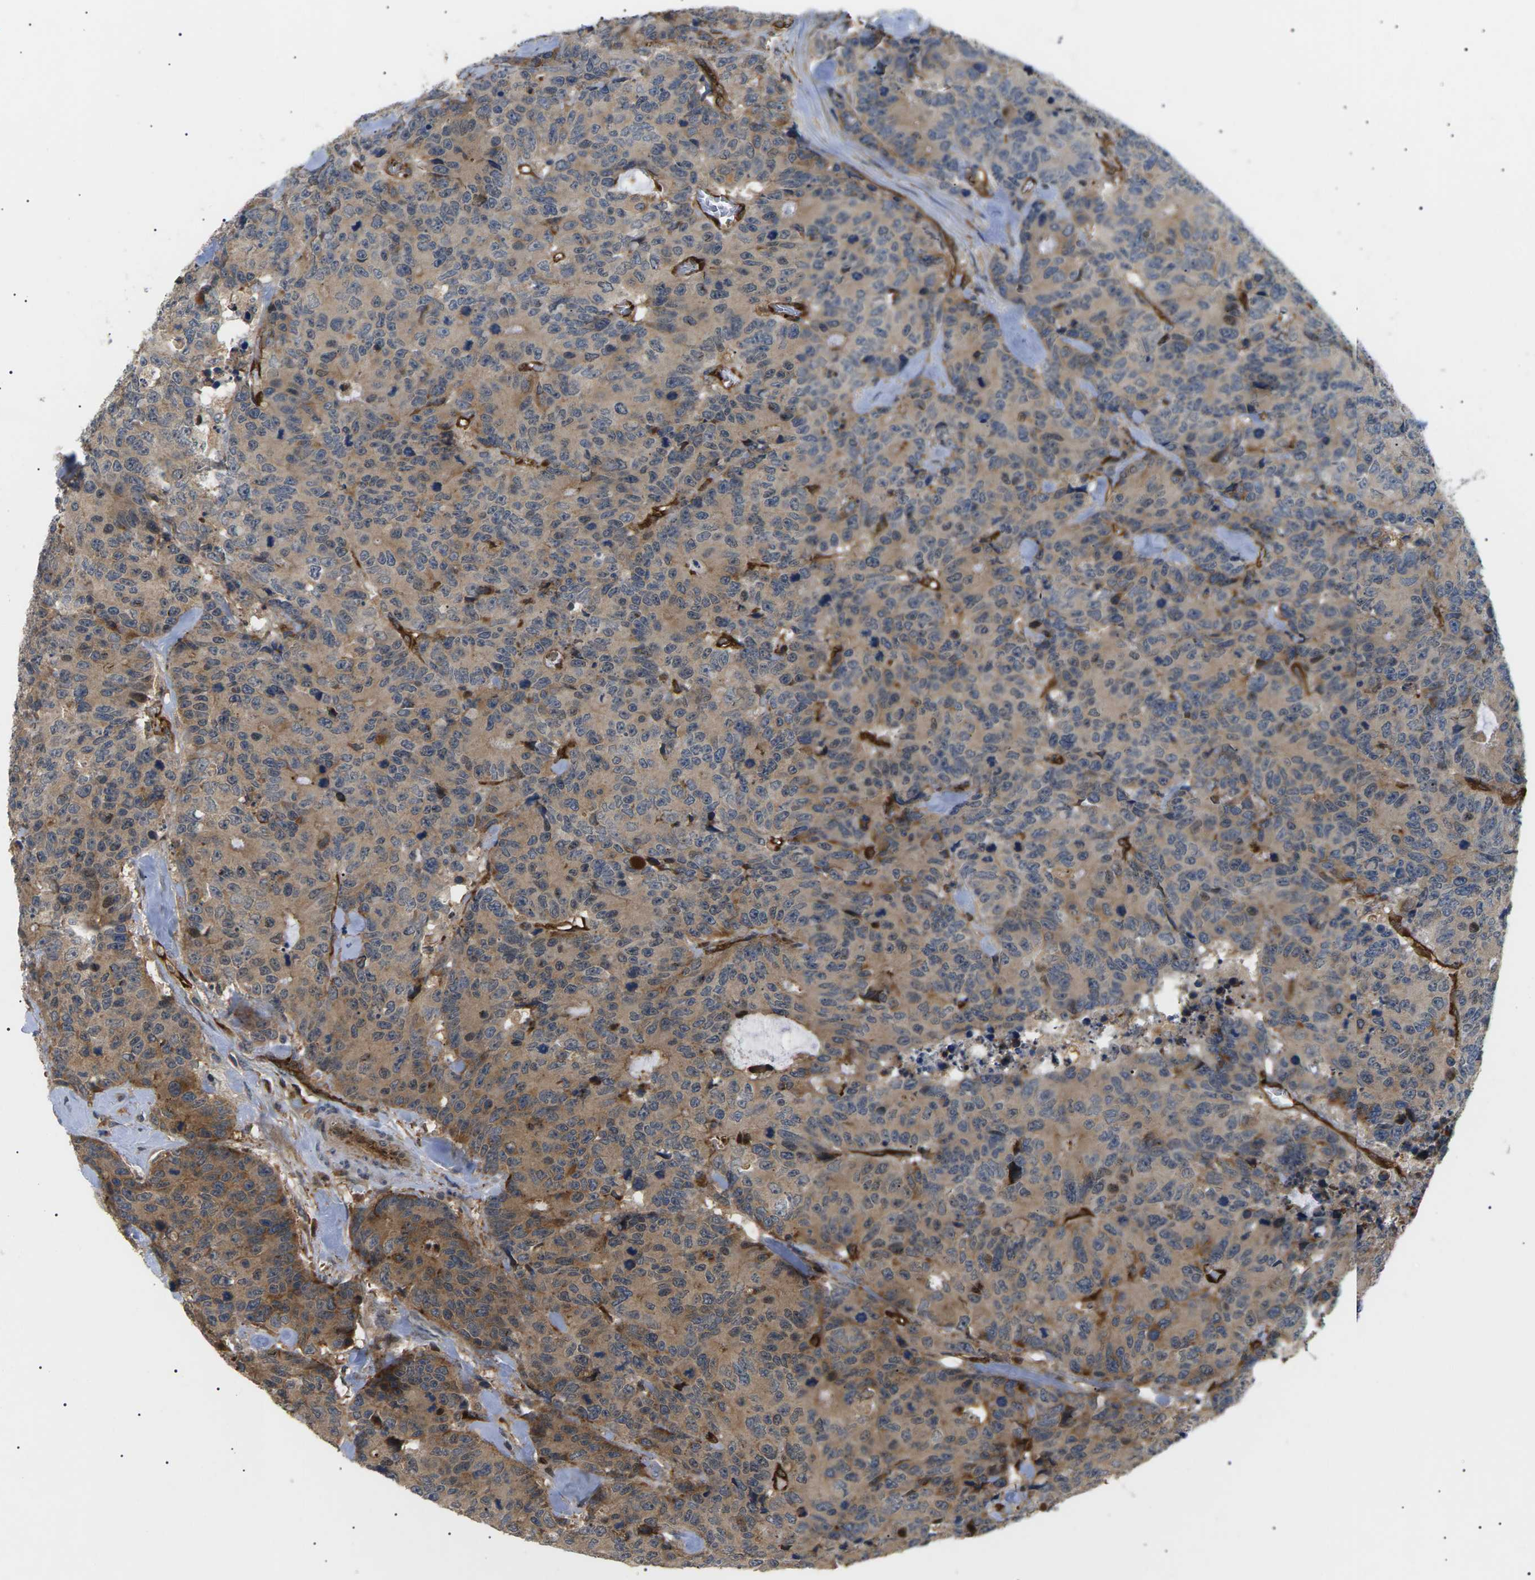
{"staining": {"intensity": "moderate", "quantity": ">75%", "location": "cytoplasmic/membranous"}, "tissue": "colorectal cancer", "cell_type": "Tumor cells", "image_type": "cancer", "snomed": [{"axis": "morphology", "description": "Adenocarcinoma, NOS"}, {"axis": "topography", "description": "Colon"}], "caption": "A brown stain labels moderate cytoplasmic/membranous positivity of a protein in colorectal cancer (adenocarcinoma) tumor cells.", "gene": "TMTC4", "patient": {"sex": "female", "age": 86}}